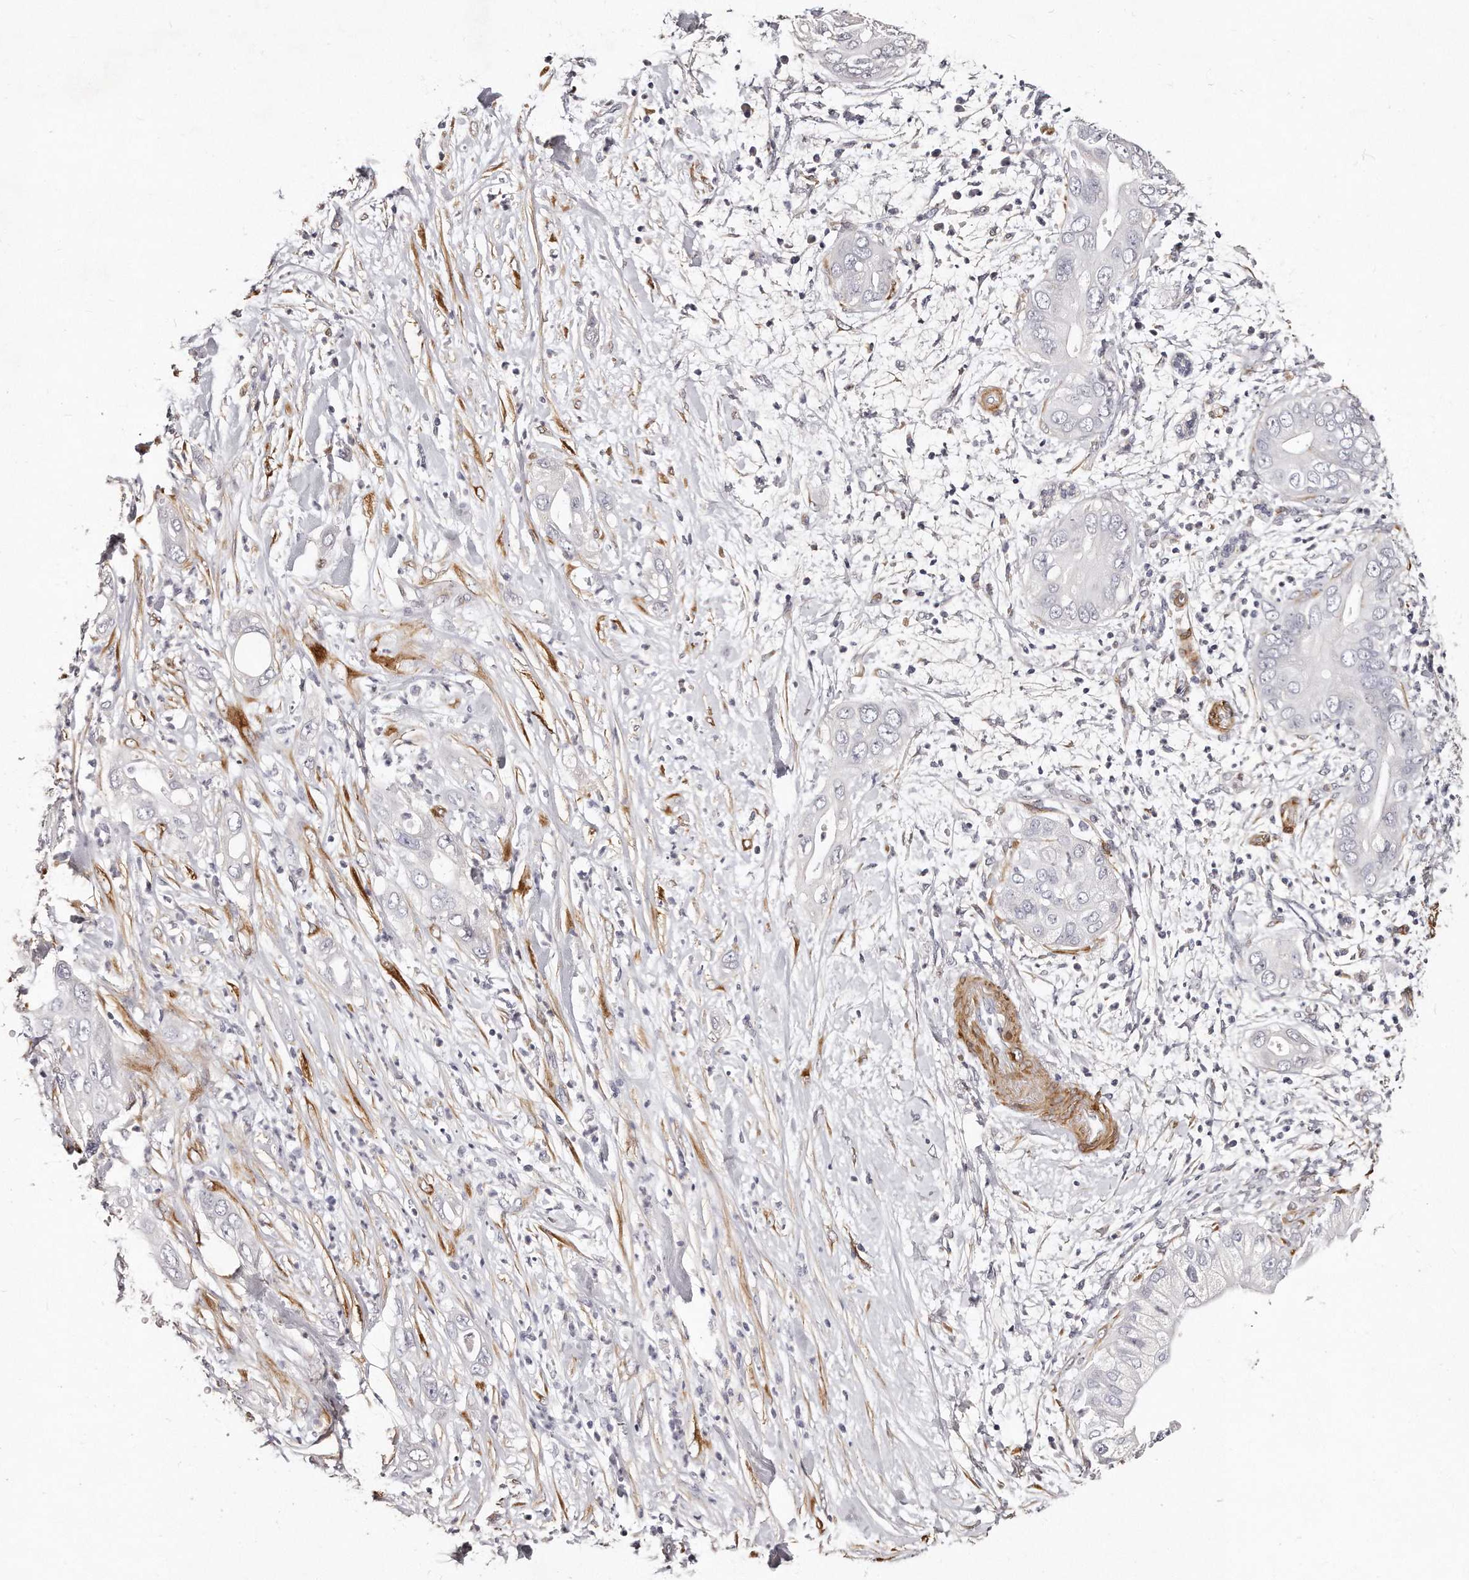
{"staining": {"intensity": "negative", "quantity": "none", "location": "none"}, "tissue": "pancreatic cancer", "cell_type": "Tumor cells", "image_type": "cancer", "snomed": [{"axis": "morphology", "description": "Adenocarcinoma, NOS"}, {"axis": "topography", "description": "Pancreas"}], "caption": "Image shows no significant protein staining in tumor cells of adenocarcinoma (pancreatic). (DAB immunohistochemistry (IHC) visualized using brightfield microscopy, high magnification).", "gene": "LMOD1", "patient": {"sex": "female", "age": 78}}